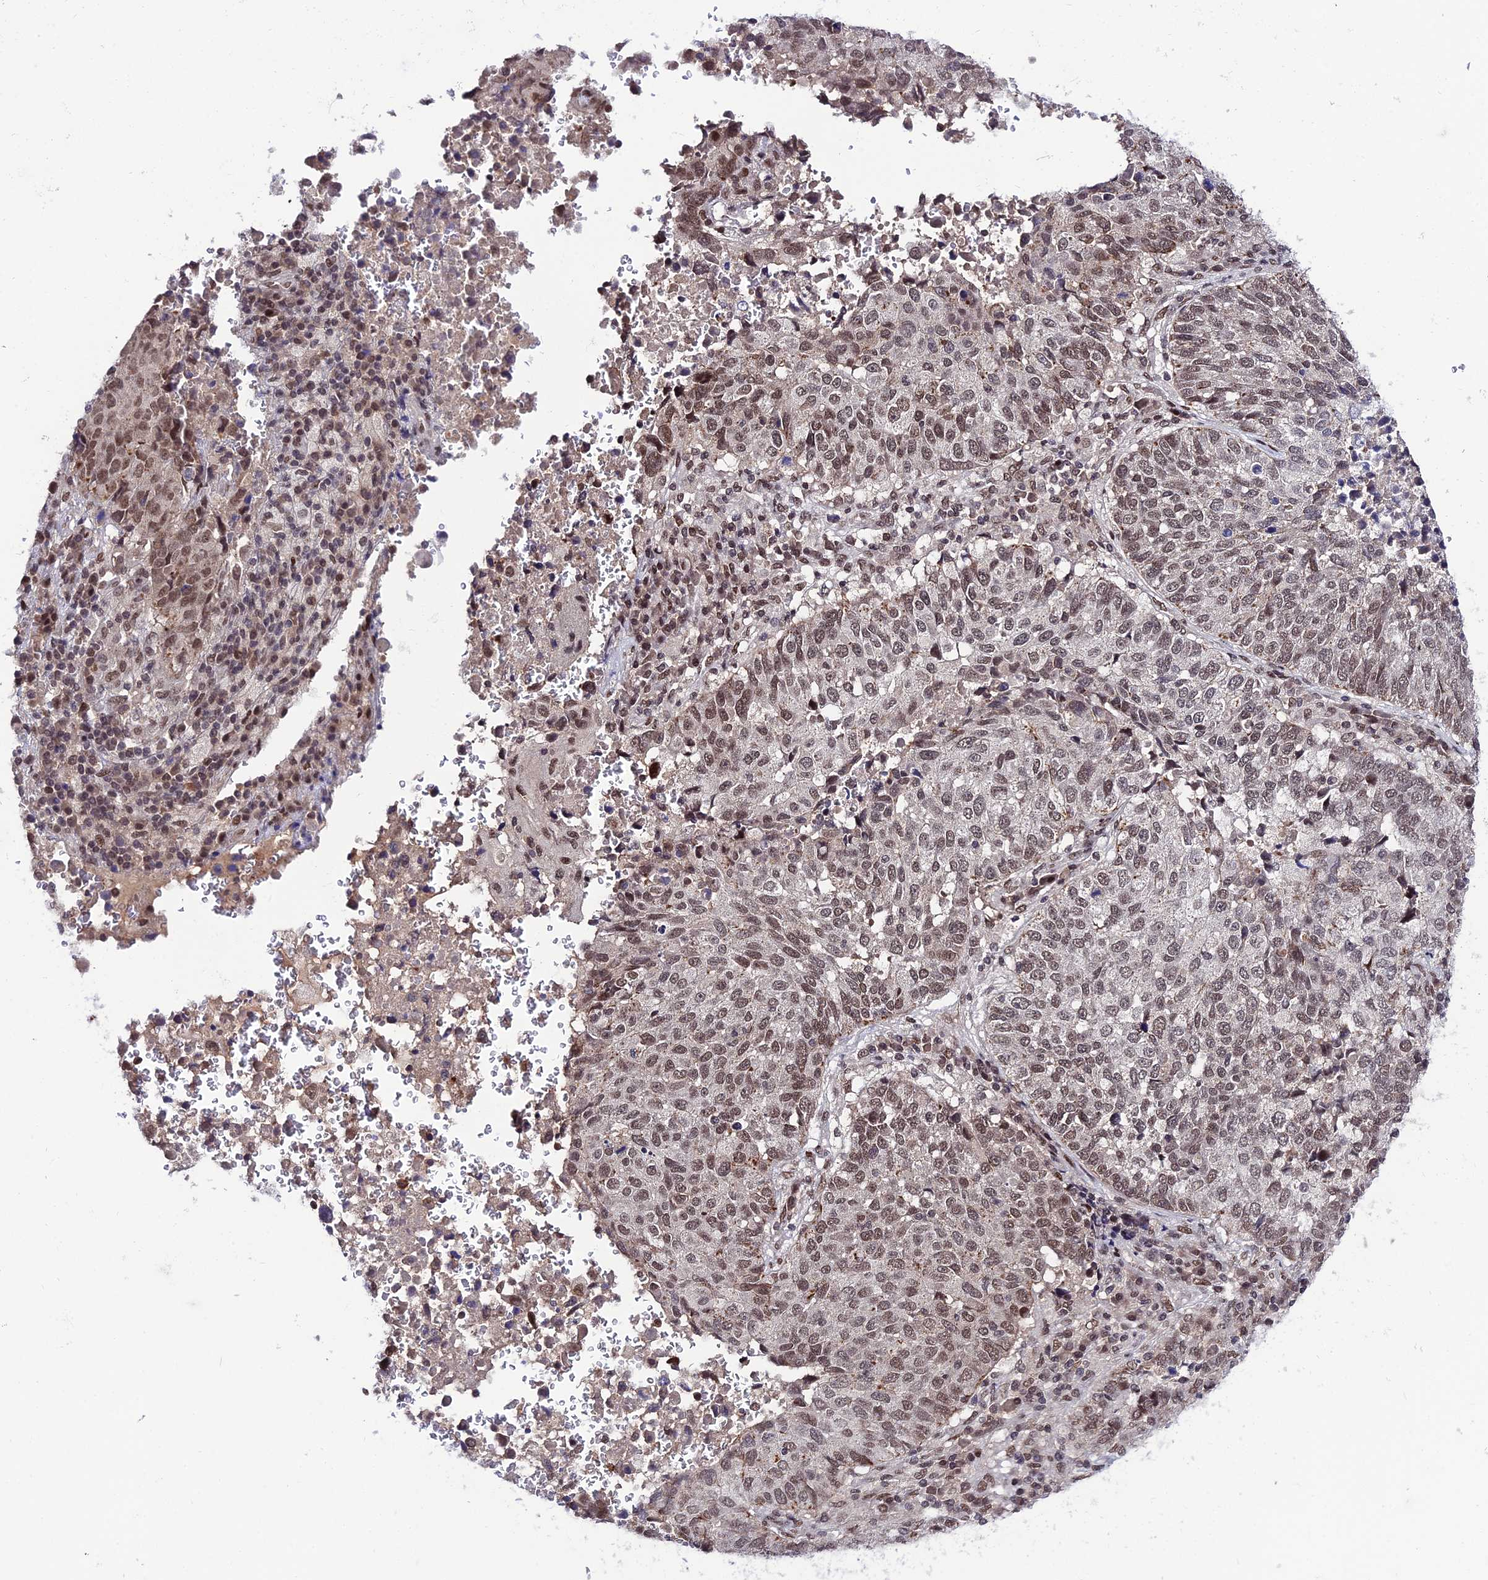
{"staining": {"intensity": "weak", "quantity": ">75%", "location": "nuclear"}, "tissue": "lung cancer", "cell_type": "Tumor cells", "image_type": "cancer", "snomed": [{"axis": "morphology", "description": "Squamous cell carcinoma, NOS"}, {"axis": "topography", "description": "Lung"}], "caption": "Lung squamous cell carcinoma stained with IHC exhibits weak nuclear positivity in about >75% of tumor cells.", "gene": "SYT15", "patient": {"sex": "male", "age": 73}}